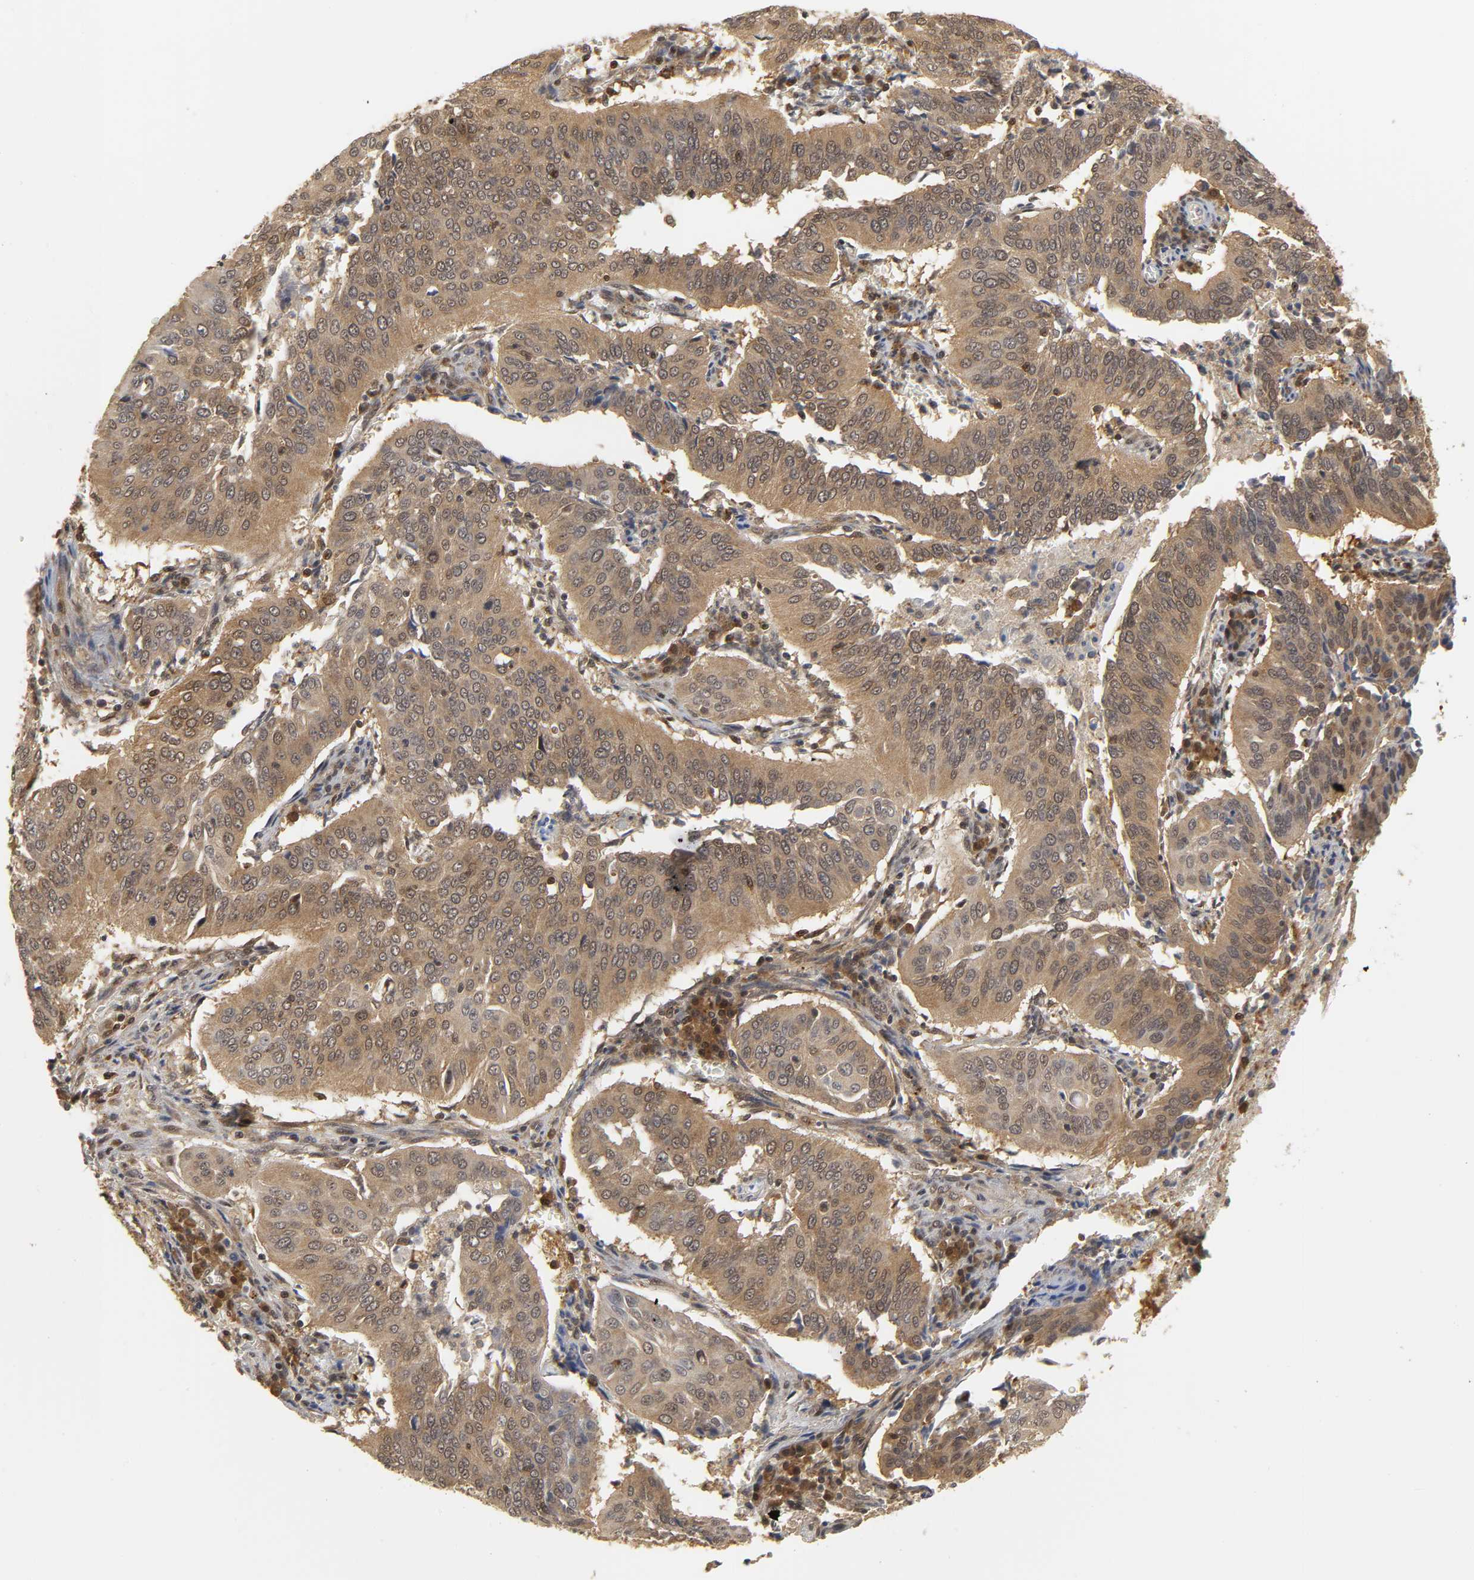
{"staining": {"intensity": "moderate", "quantity": ">75%", "location": "cytoplasmic/membranous,nuclear"}, "tissue": "cervical cancer", "cell_type": "Tumor cells", "image_type": "cancer", "snomed": [{"axis": "morphology", "description": "Squamous cell carcinoma, NOS"}, {"axis": "topography", "description": "Cervix"}], "caption": "Immunohistochemical staining of human cervical squamous cell carcinoma displays moderate cytoplasmic/membranous and nuclear protein positivity in approximately >75% of tumor cells.", "gene": "PARK7", "patient": {"sex": "female", "age": 39}}